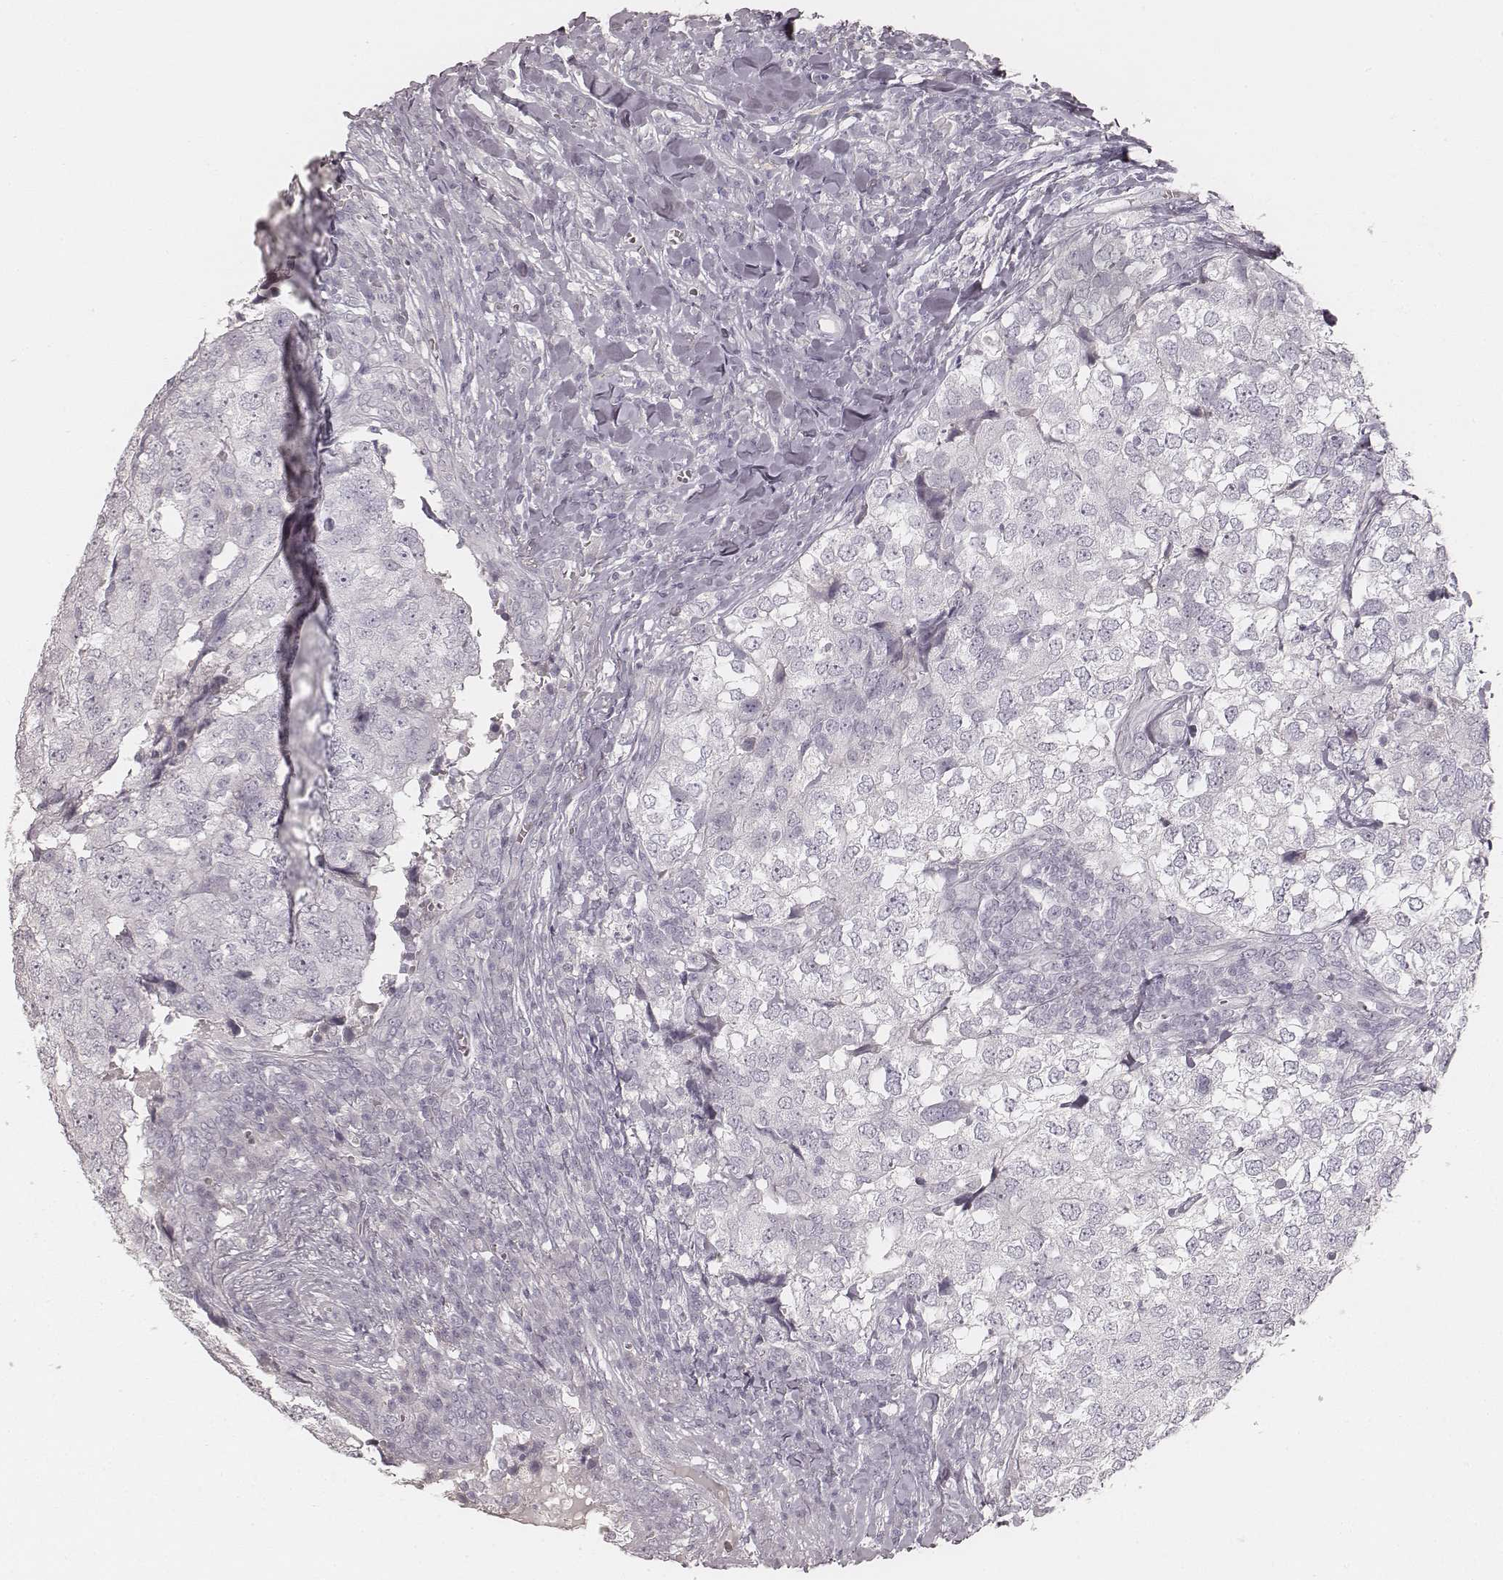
{"staining": {"intensity": "negative", "quantity": "none", "location": "none"}, "tissue": "breast cancer", "cell_type": "Tumor cells", "image_type": "cancer", "snomed": [{"axis": "morphology", "description": "Duct carcinoma"}, {"axis": "topography", "description": "Breast"}], "caption": "Human breast cancer stained for a protein using IHC exhibits no positivity in tumor cells.", "gene": "KRT31", "patient": {"sex": "female", "age": 30}}